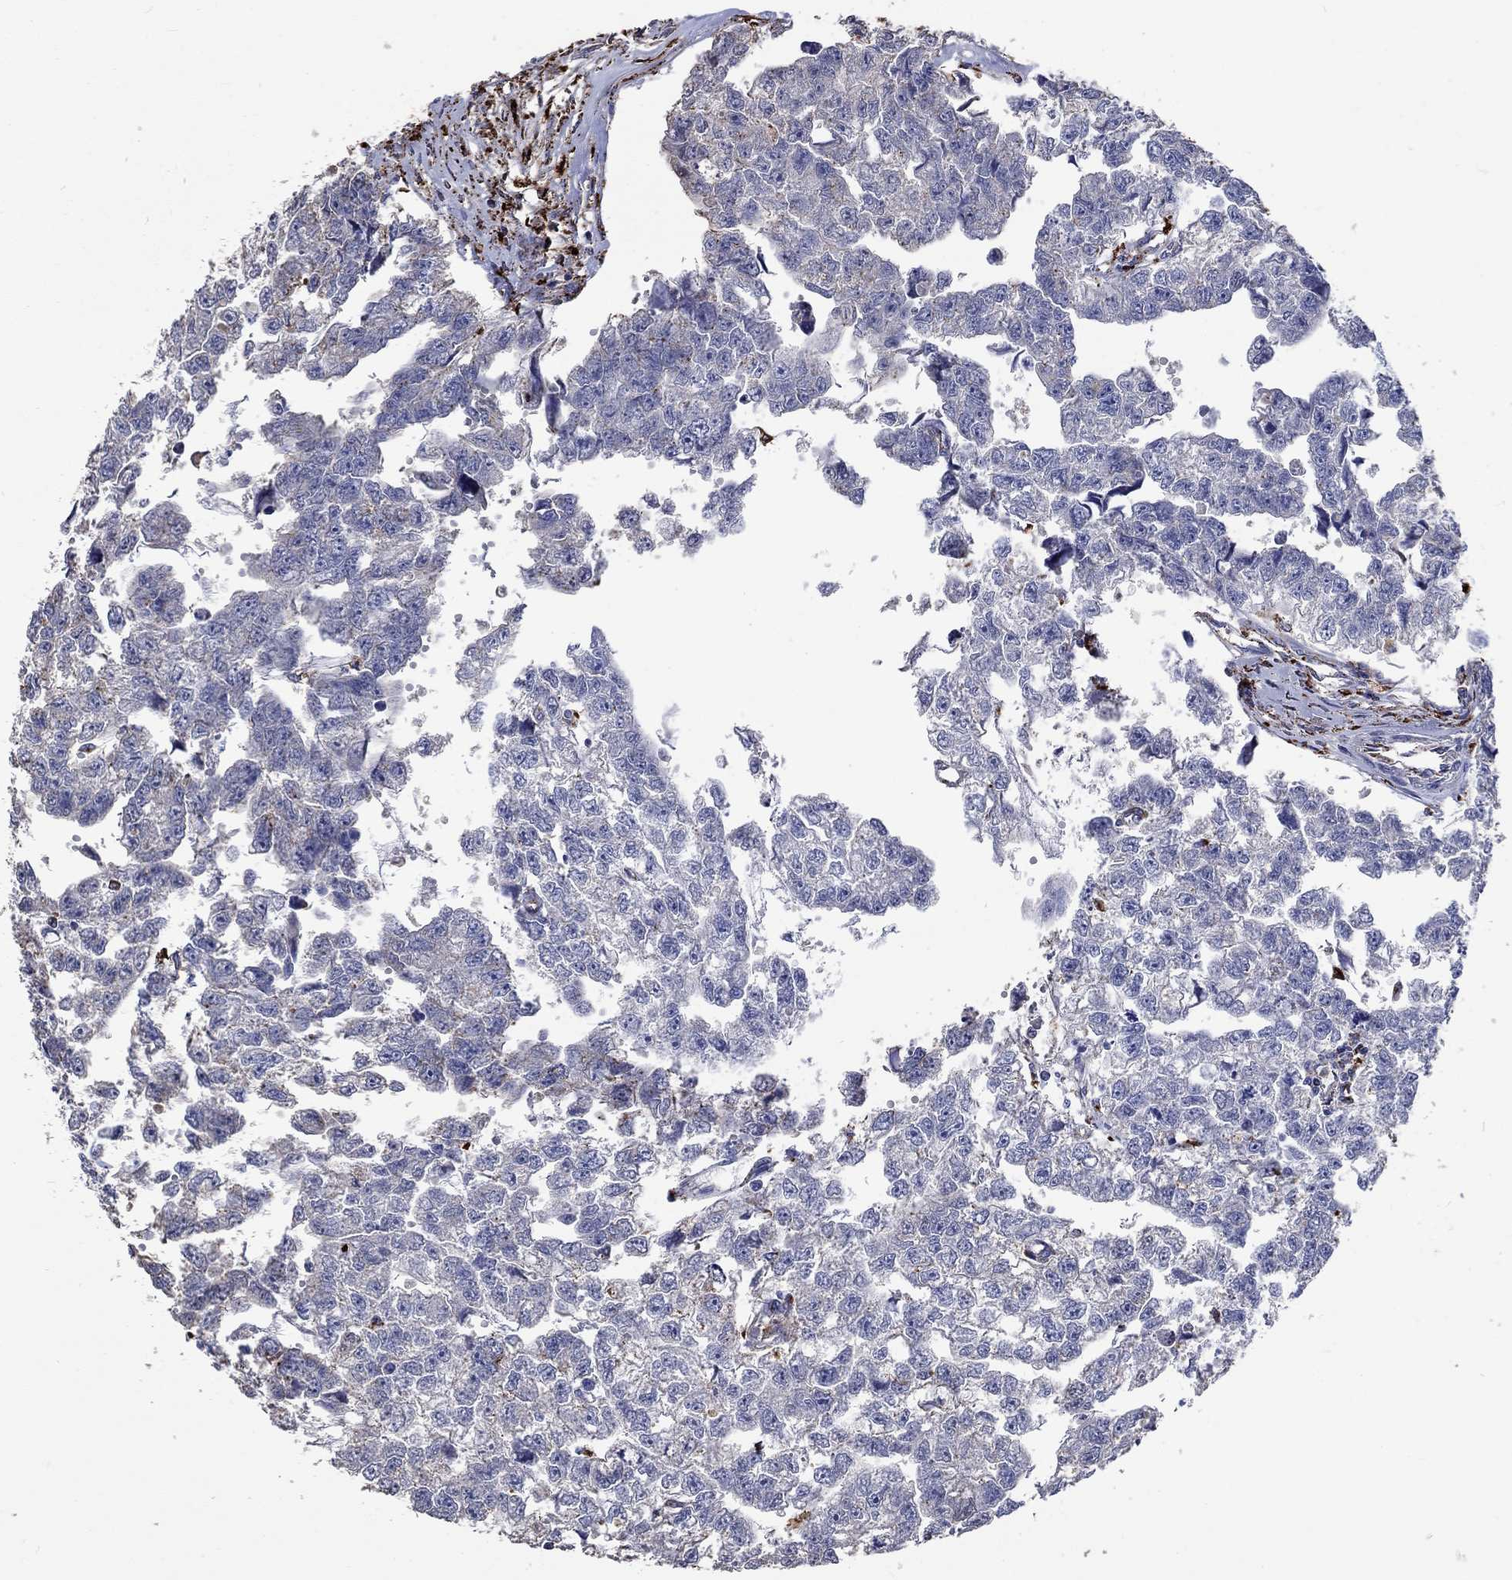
{"staining": {"intensity": "negative", "quantity": "none", "location": "none"}, "tissue": "testis cancer", "cell_type": "Tumor cells", "image_type": "cancer", "snomed": [{"axis": "morphology", "description": "Carcinoma, Embryonal, NOS"}, {"axis": "morphology", "description": "Teratoma, malignant, NOS"}, {"axis": "topography", "description": "Testis"}], "caption": "Malignant teratoma (testis) was stained to show a protein in brown. There is no significant positivity in tumor cells.", "gene": "CTSB", "patient": {"sex": "male", "age": 44}}